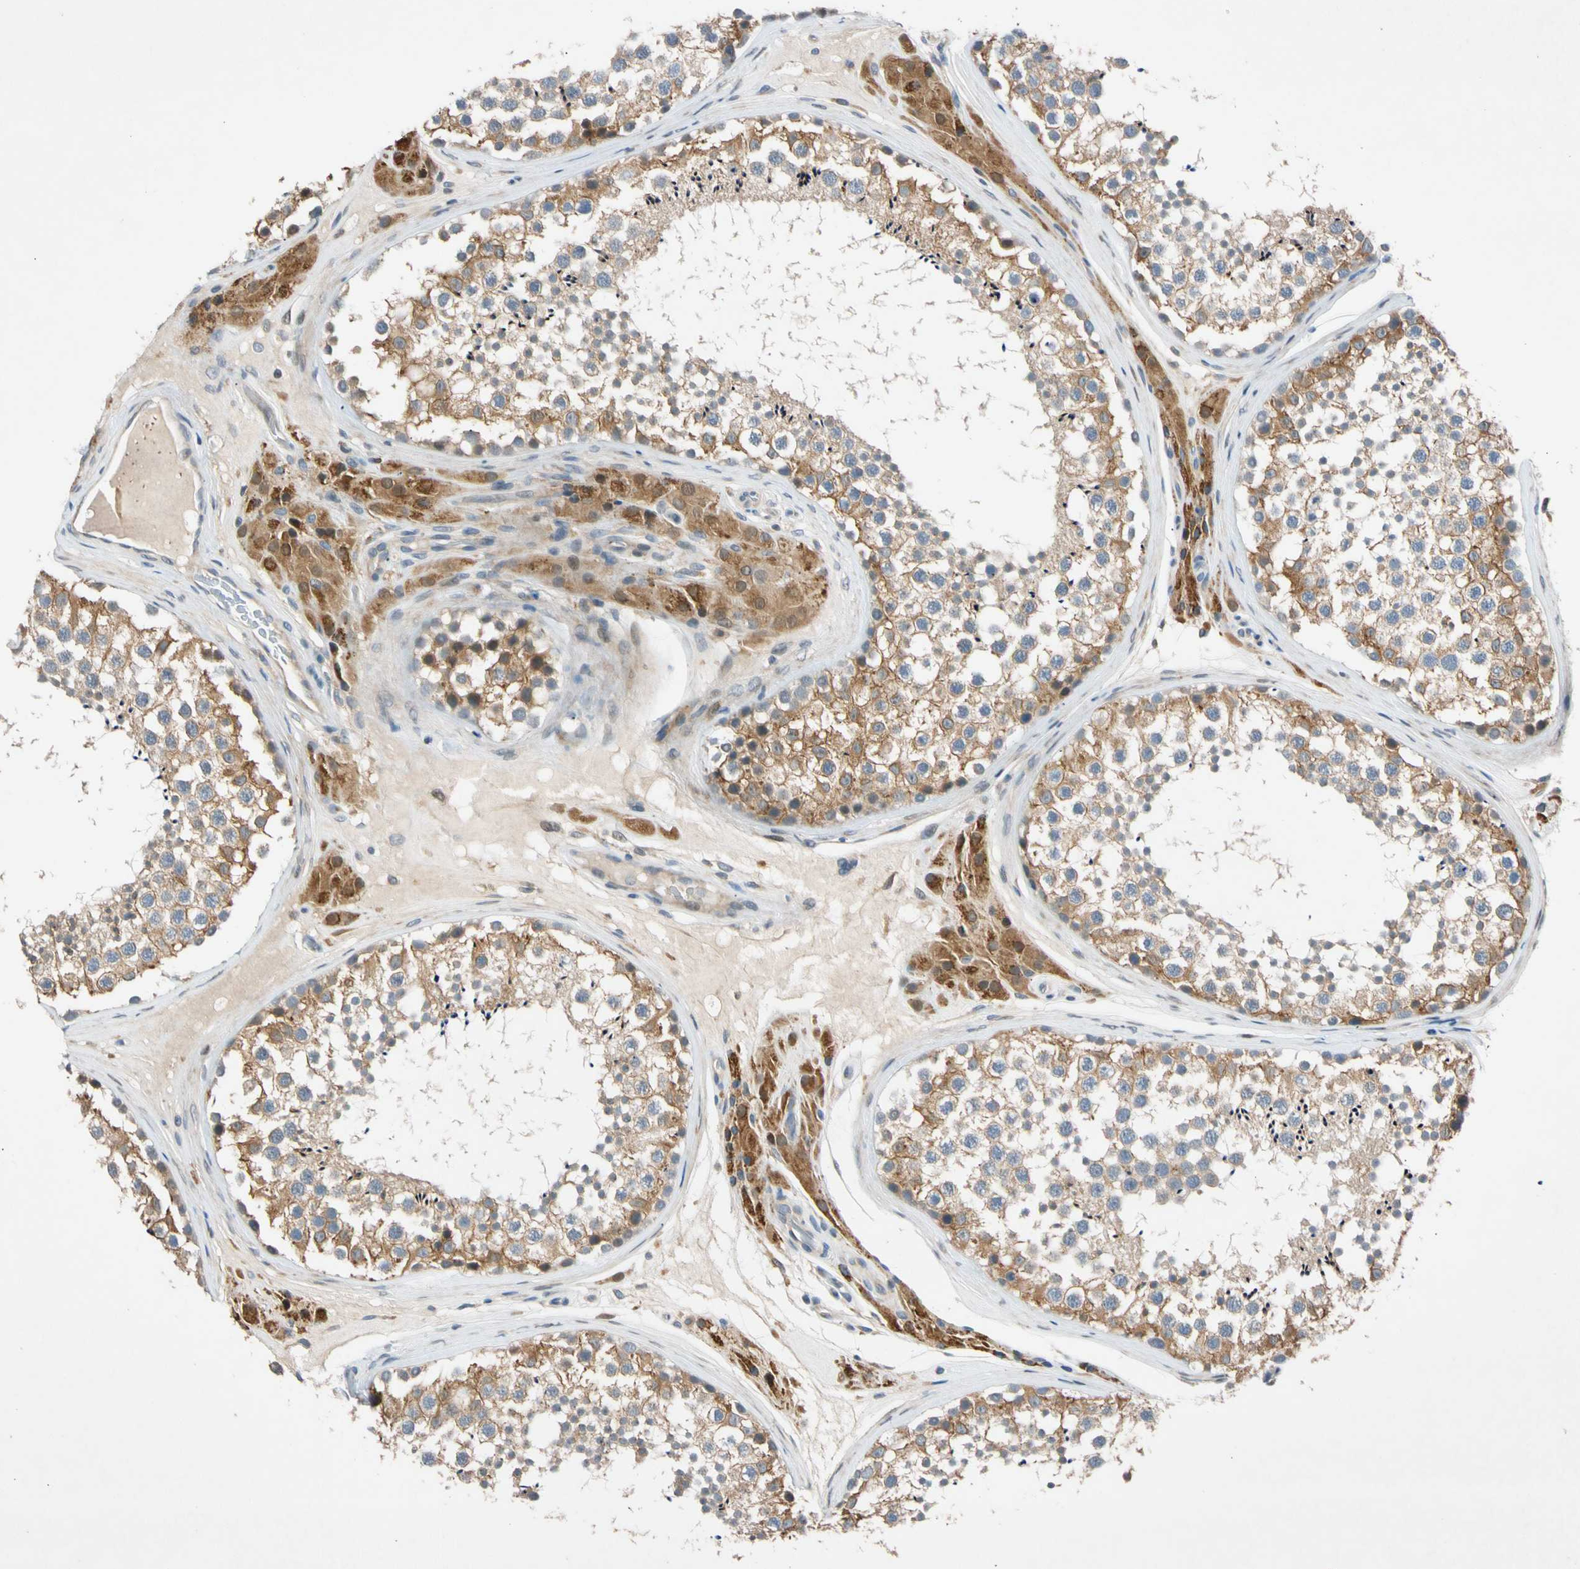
{"staining": {"intensity": "moderate", "quantity": ">75%", "location": "cytoplasmic/membranous"}, "tissue": "testis", "cell_type": "Cells in seminiferous ducts", "image_type": "normal", "snomed": [{"axis": "morphology", "description": "Normal tissue, NOS"}, {"axis": "topography", "description": "Testis"}], "caption": "Brown immunohistochemical staining in normal testis exhibits moderate cytoplasmic/membranous staining in approximately >75% of cells in seminiferous ducts. The staining was performed using DAB (3,3'-diaminobenzidine) to visualize the protein expression in brown, while the nuclei were stained in blue with hematoxylin (Magnification: 20x).", "gene": "CNST", "patient": {"sex": "male", "age": 46}}